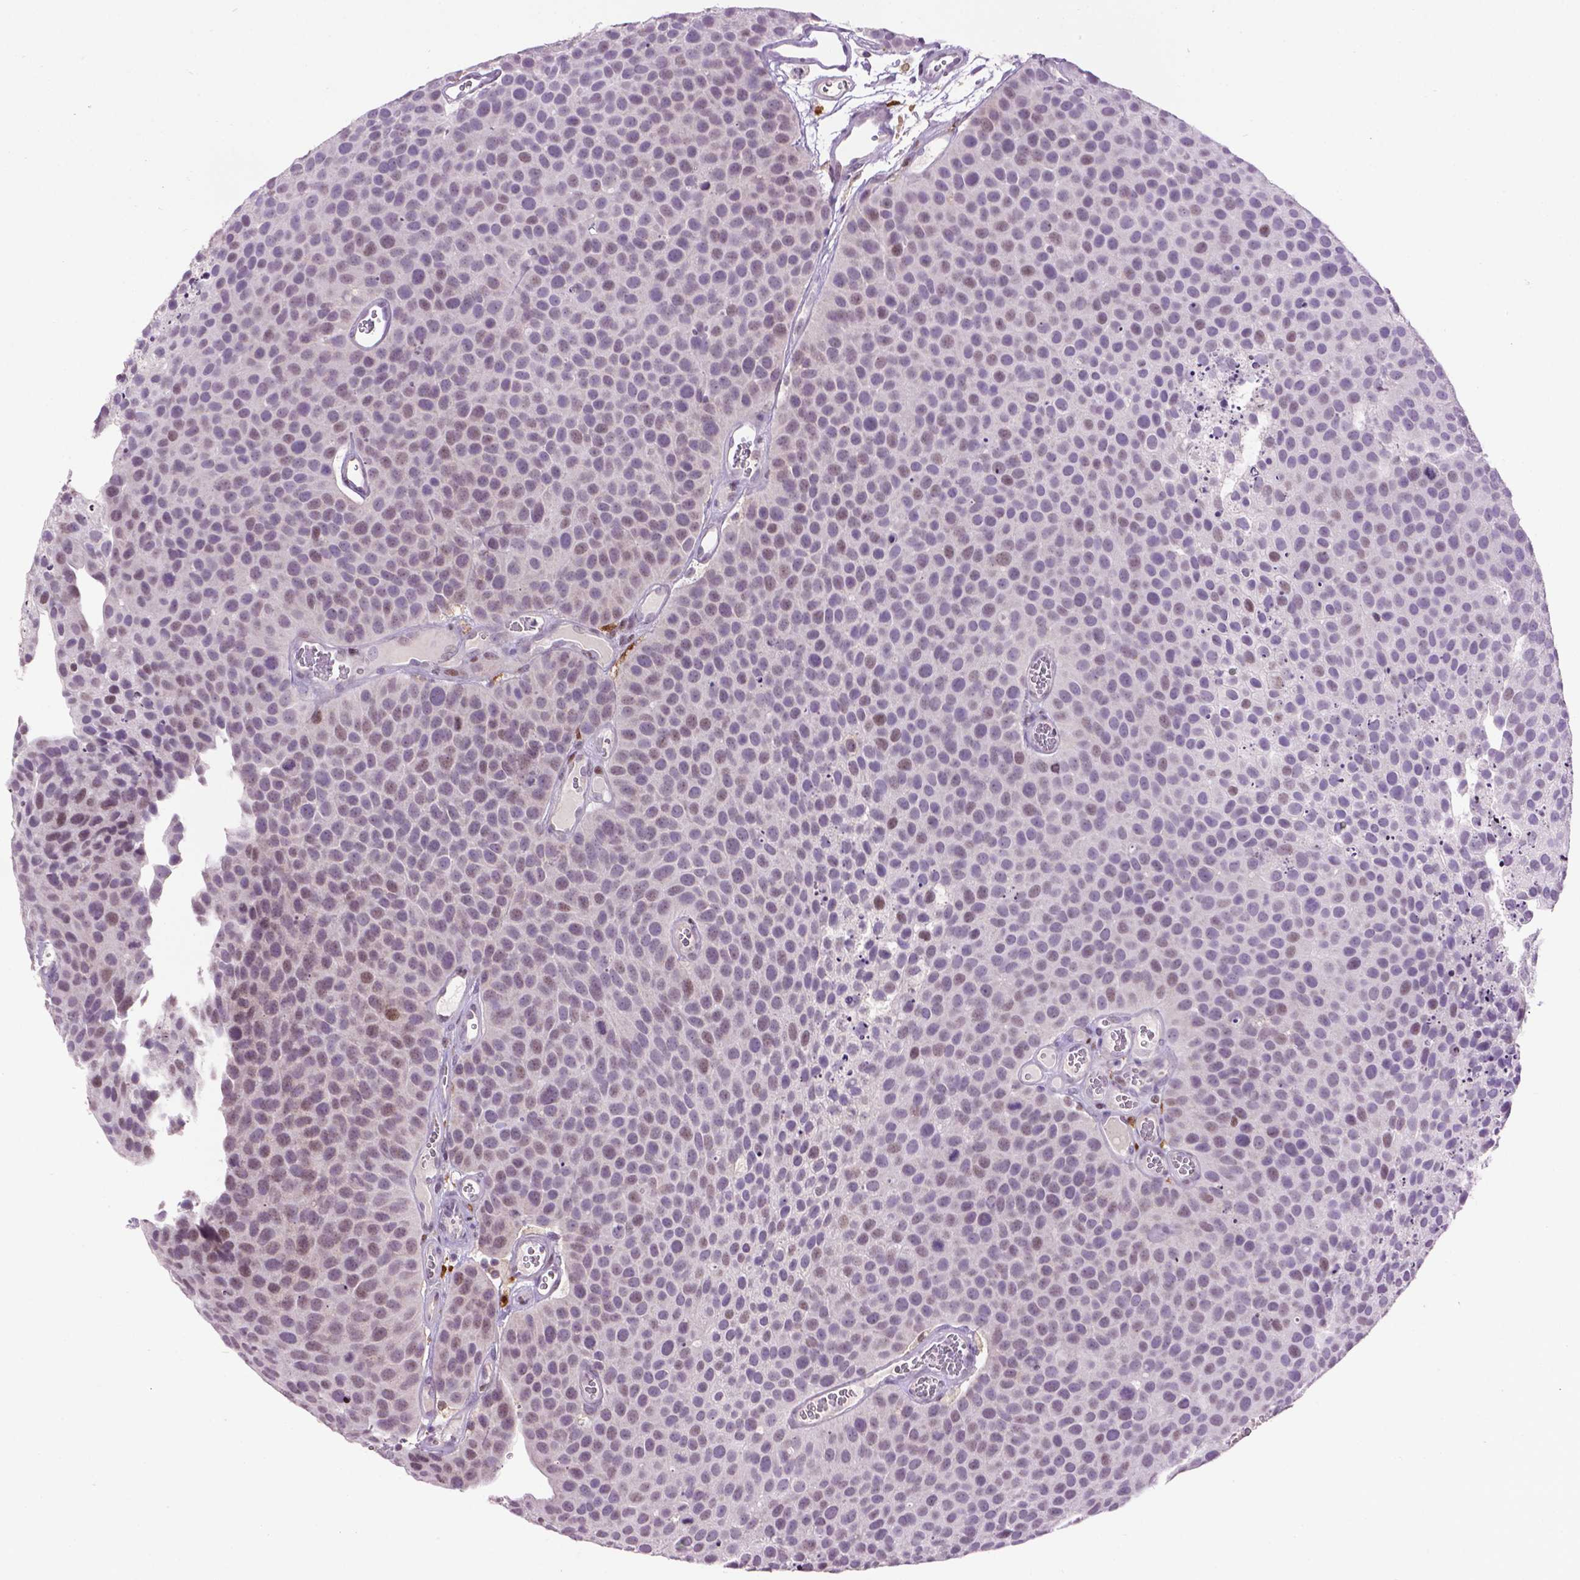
{"staining": {"intensity": "moderate", "quantity": "<25%", "location": "nuclear"}, "tissue": "urothelial cancer", "cell_type": "Tumor cells", "image_type": "cancer", "snomed": [{"axis": "morphology", "description": "Urothelial carcinoma, Low grade"}, {"axis": "topography", "description": "Urinary bladder"}], "caption": "Immunohistochemistry histopathology image of neoplastic tissue: urothelial carcinoma (low-grade) stained using immunohistochemistry (IHC) exhibits low levels of moderate protein expression localized specifically in the nuclear of tumor cells, appearing as a nuclear brown color.", "gene": "TH", "patient": {"sex": "female", "age": 69}}